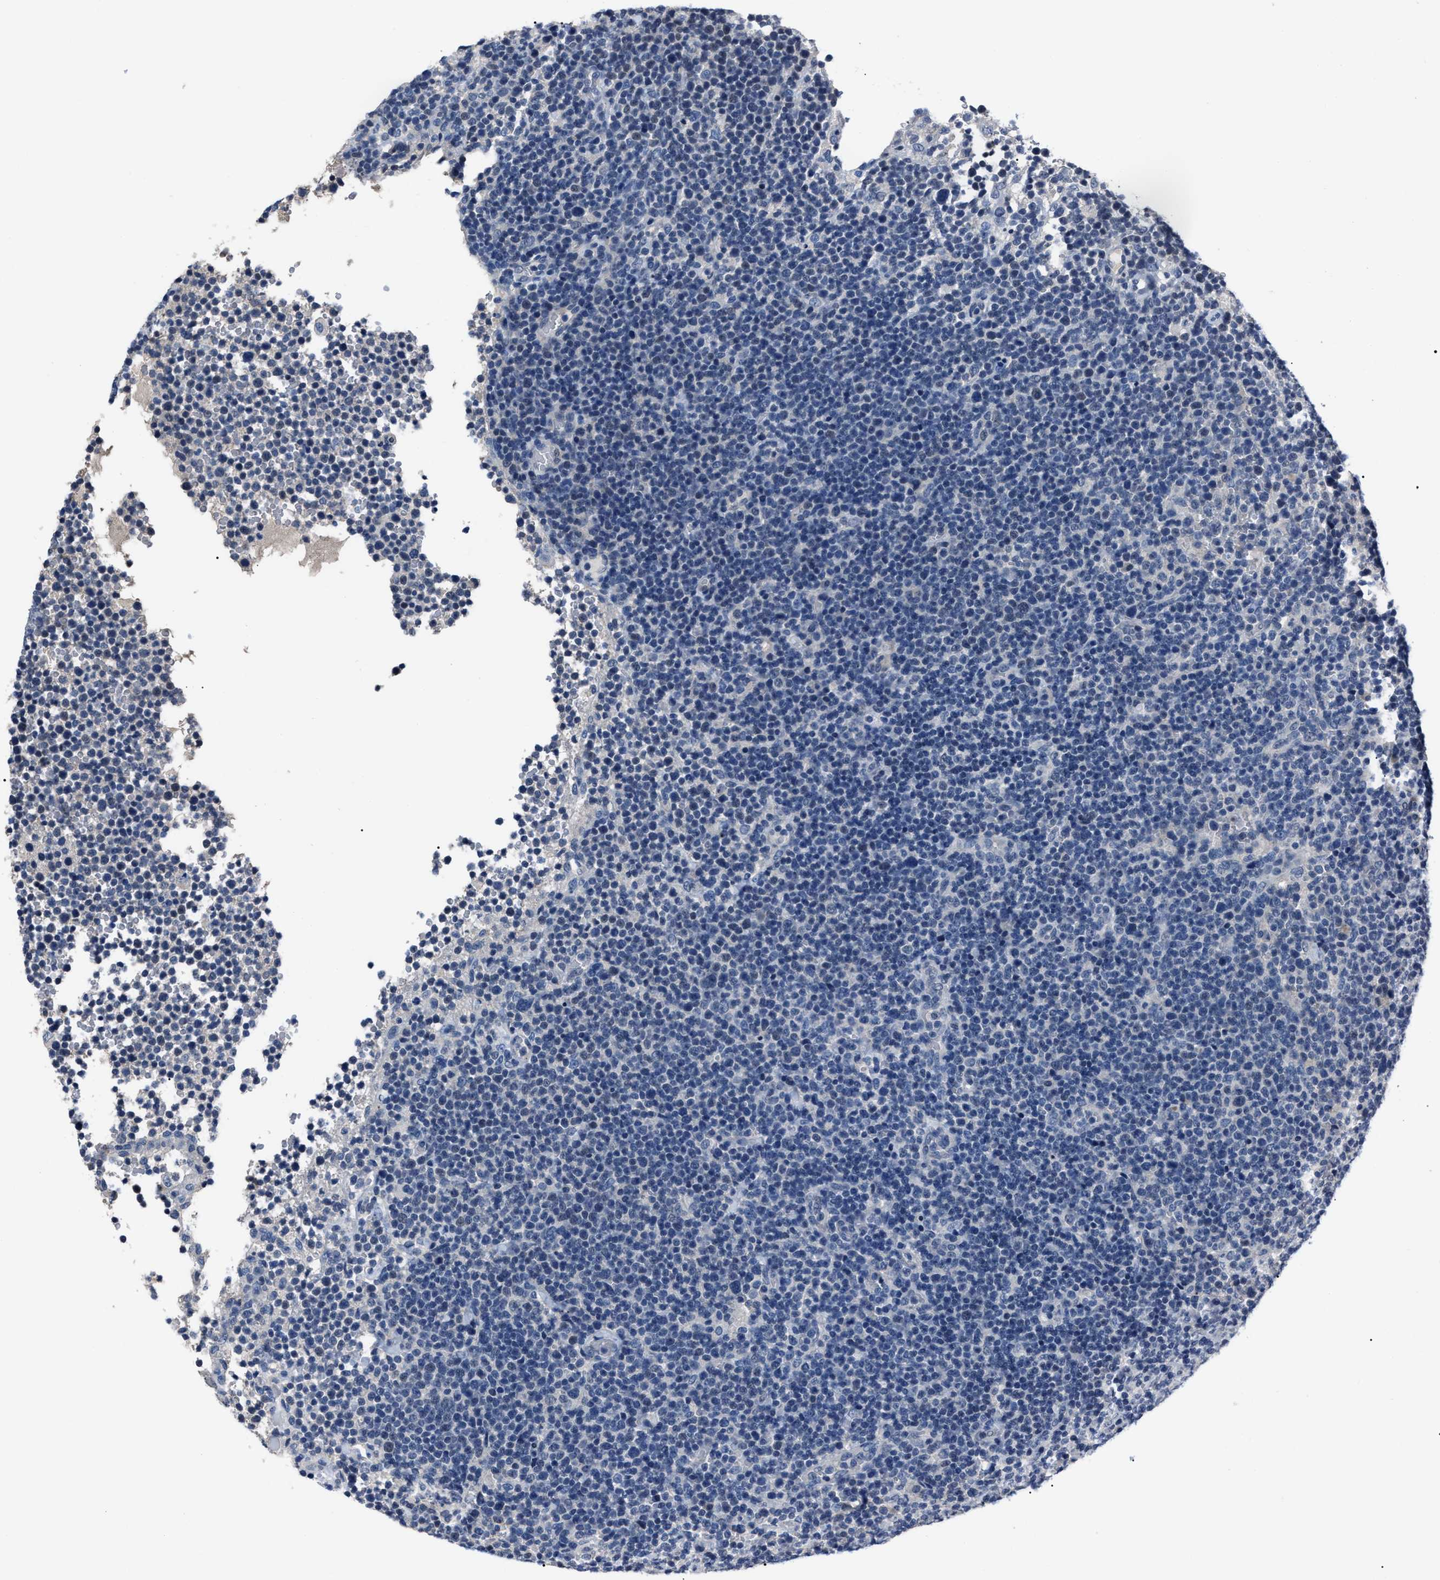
{"staining": {"intensity": "negative", "quantity": "none", "location": "none"}, "tissue": "lymphoma", "cell_type": "Tumor cells", "image_type": "cancer", "snomed": [{"axis": "morphology", "description": "Malignant lymphoma, non-Hodgkin's type, High grade"}, {"axis": "topography", "description": "Lymph node"}], "caption": "This is a histopathology image of immunohistochemistry staining of lymphoma, which shows no positivity in tumor cells. The staining was performed using DAB (3,3'-diaminobenzidine) to visualize the protein expression in brown, while the nuclei were stained in blue with hematoxylin (Magnification: 20x).", "gene": "LRWD1", "patient": {"sex": "male", "age": 61}}